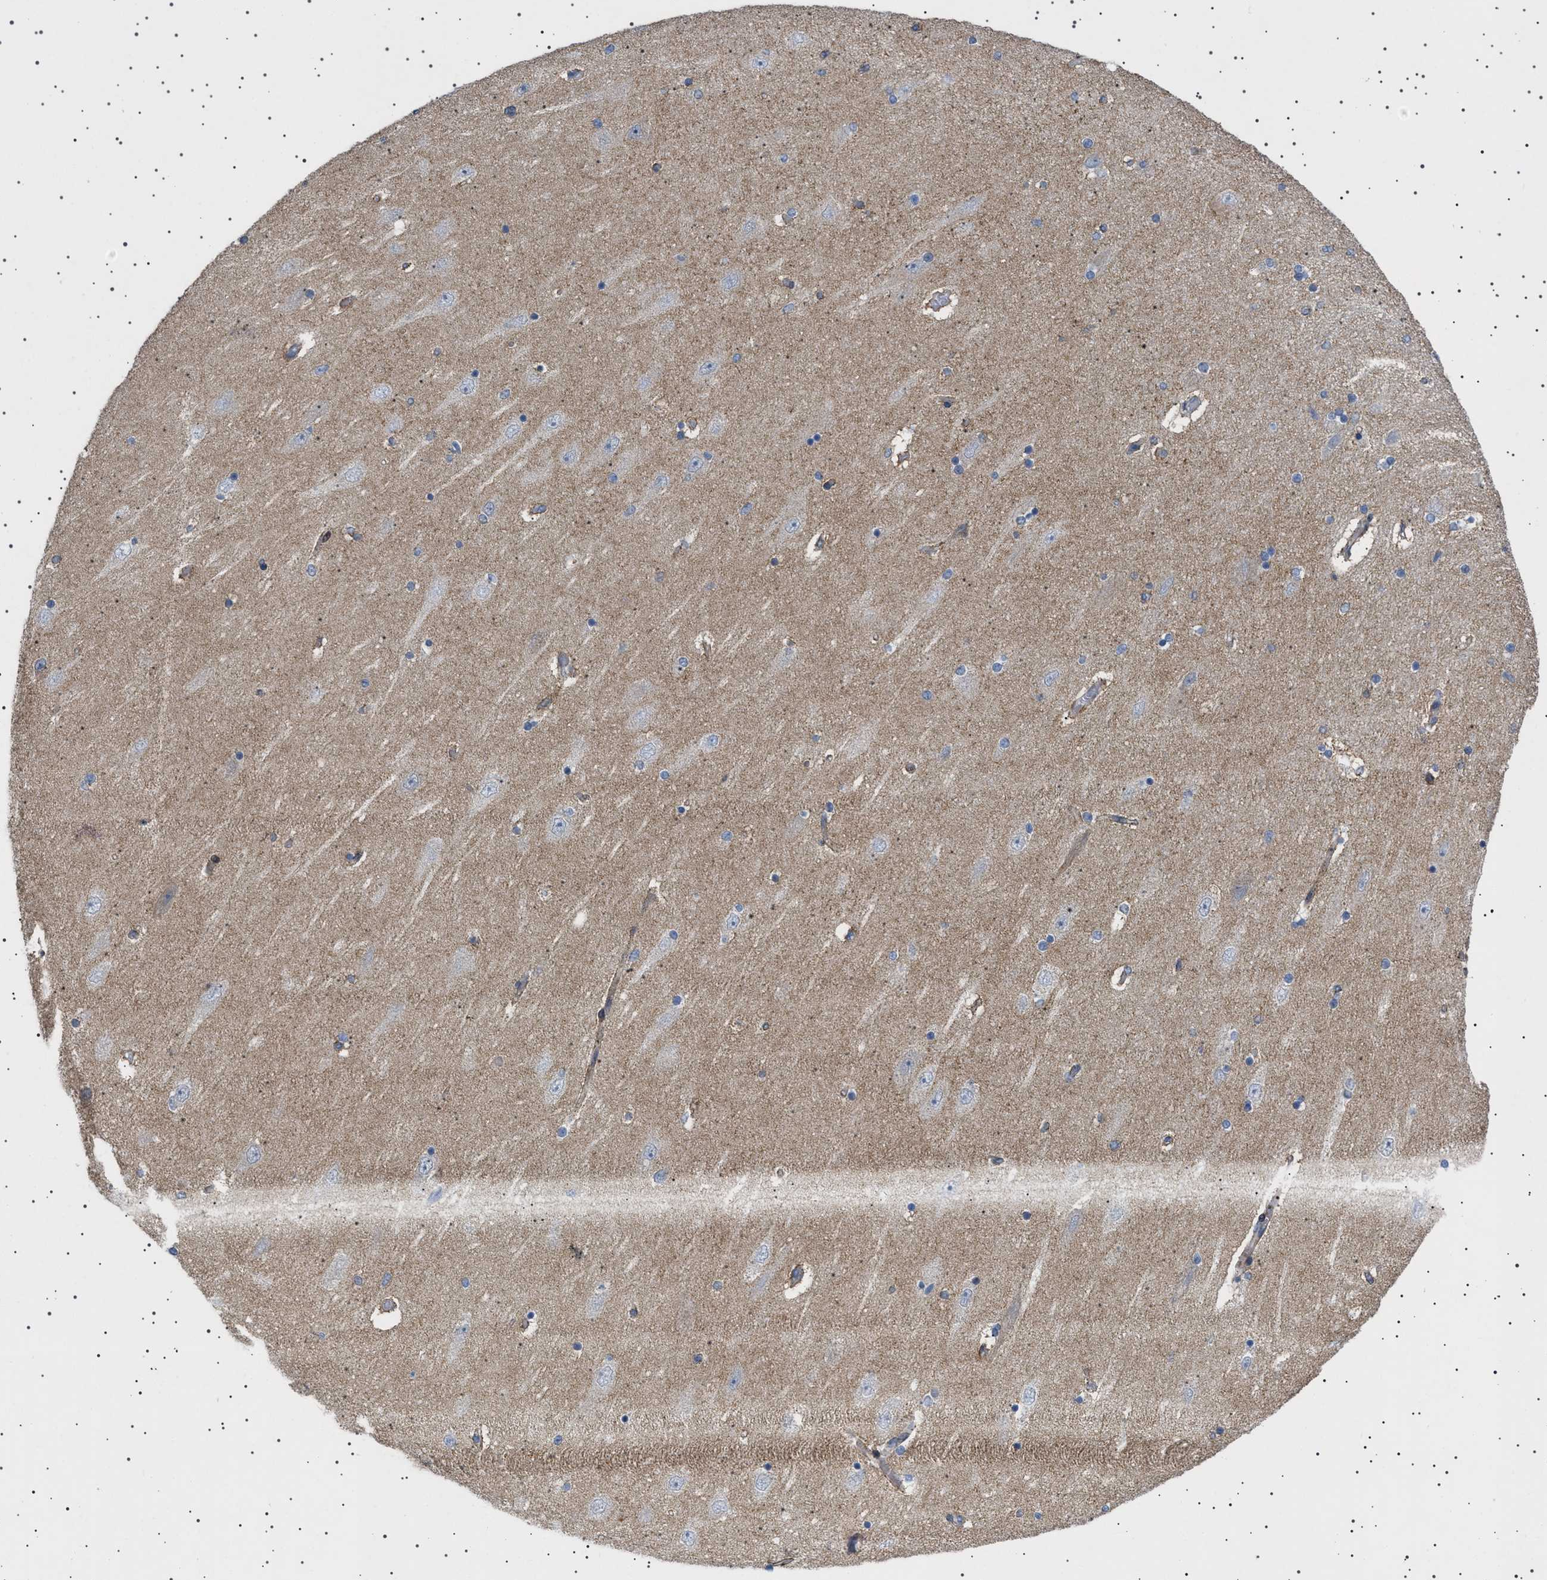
{"staining": {"intensity": "negative", "quantity": "none", "location": "none"}, "tissue": "hippocampus", "cell_type": "Glial cells", "image_type": "normal", "snomed": [{"axis": "morphology", "description": "Normal tissue, NOS"}, {"axis": "topography", "description": "Hippocampus"}], "caption": "DAB immunohistochemical staining of unremarkable hippocampus shows no significant expression in glial cells. (Brightfield microscopy of DAB immunohistochemistry (IHC) at high magnification).", "gene": "HTR1A", "patient": {"sex": "female", "age": 54}}